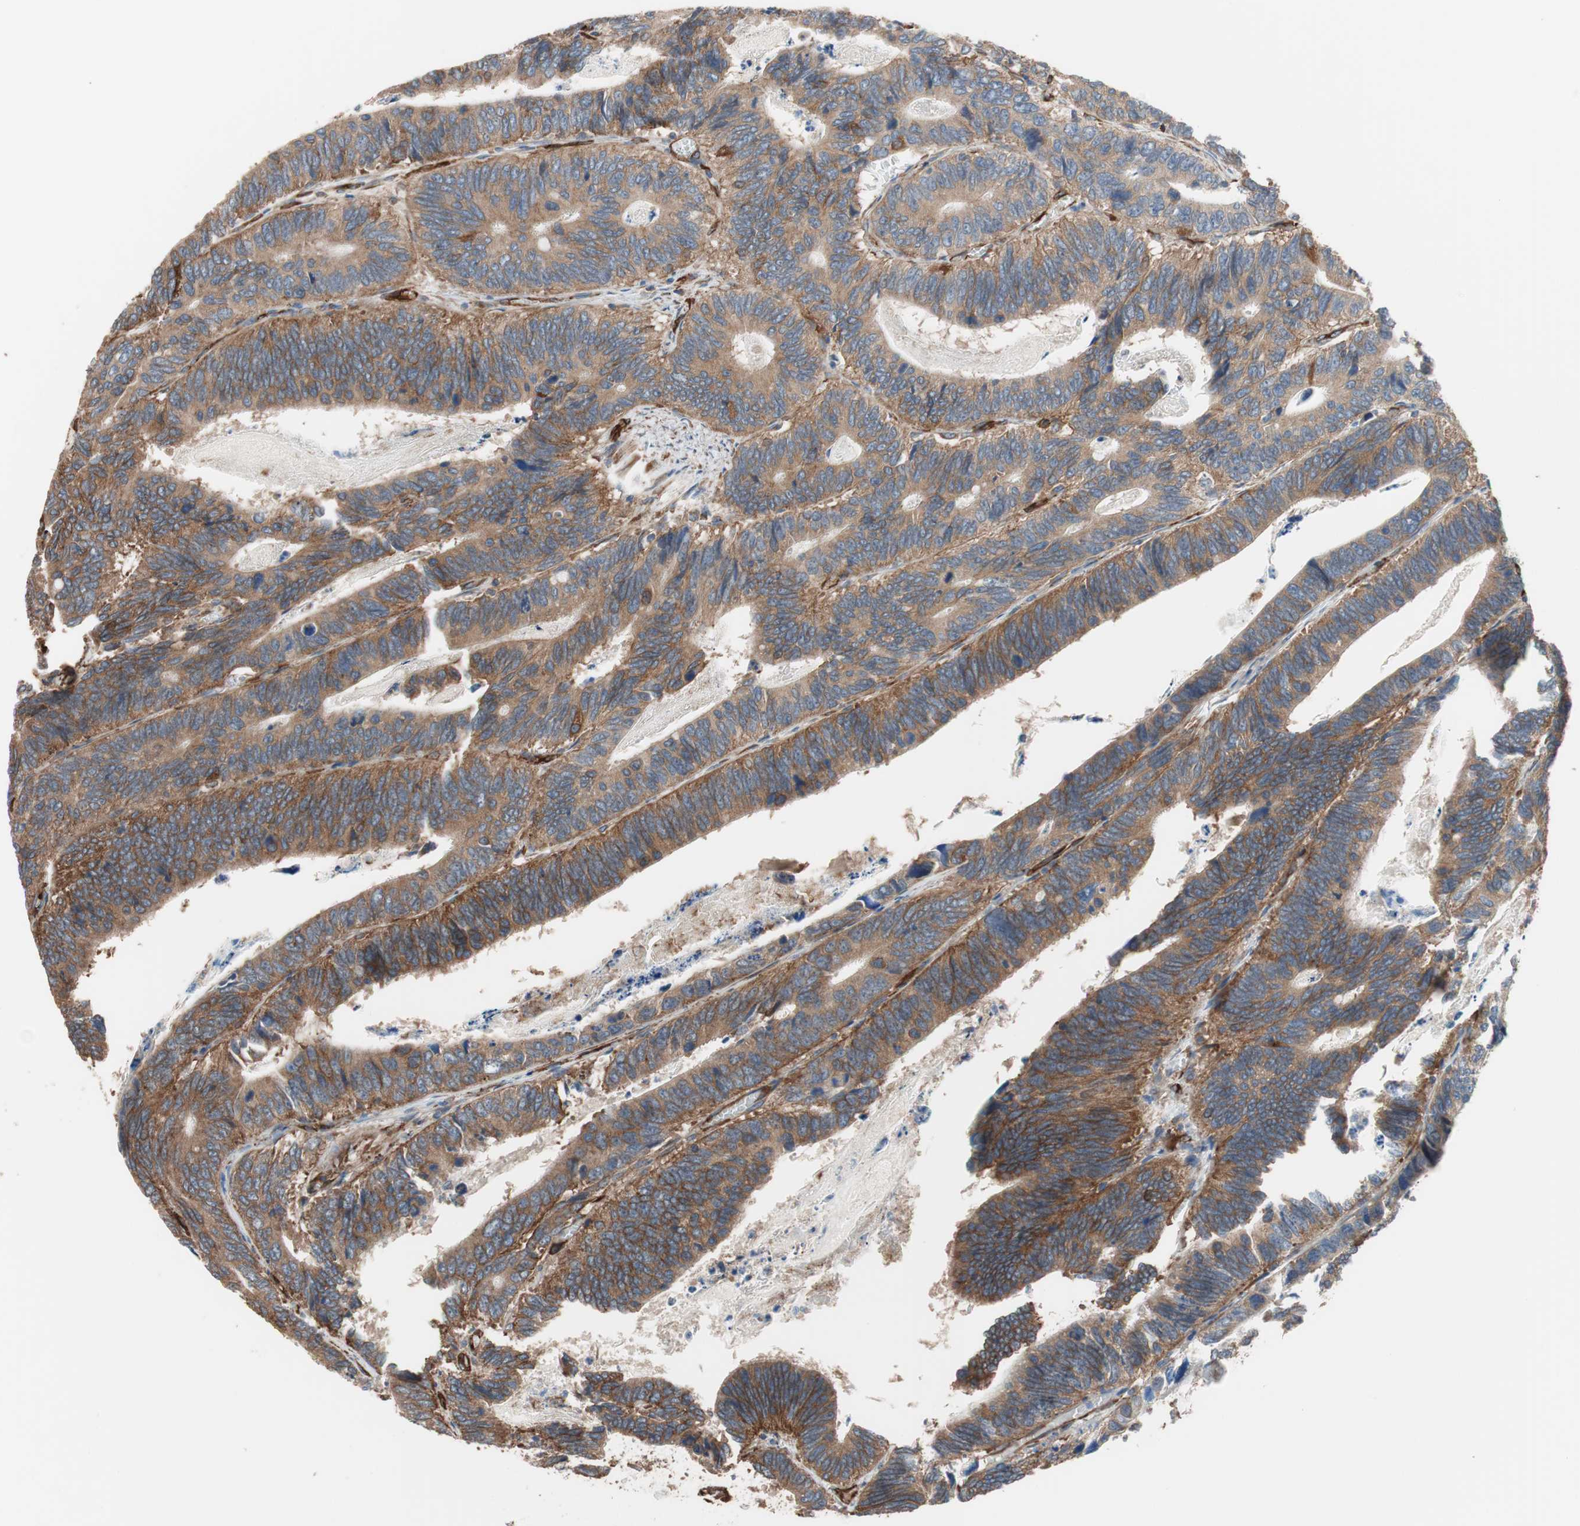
{"staining": {"intensity": "strong", "quantity": ">75%", "location": "cytoplasmic/membranous"}, "tissue": "colorectal cancer", "cell_type": "Tumor cells", "image_type": "cancer", "snomed": [{"axis": "morphology", "description": "Adenocarcinoma, NOS"}, {"axis": "topography", "description": "Colon"}], "caption": "Immunohistochemistry of human colorectal adenocarcinoma demonstrates high levels of strong cytoplasmic/membranous expression in about >75% of tumor cells. Nuclei are stained in blue.", "gene": "GPSM2", "patient": {"sex": "male", "age": 72}}